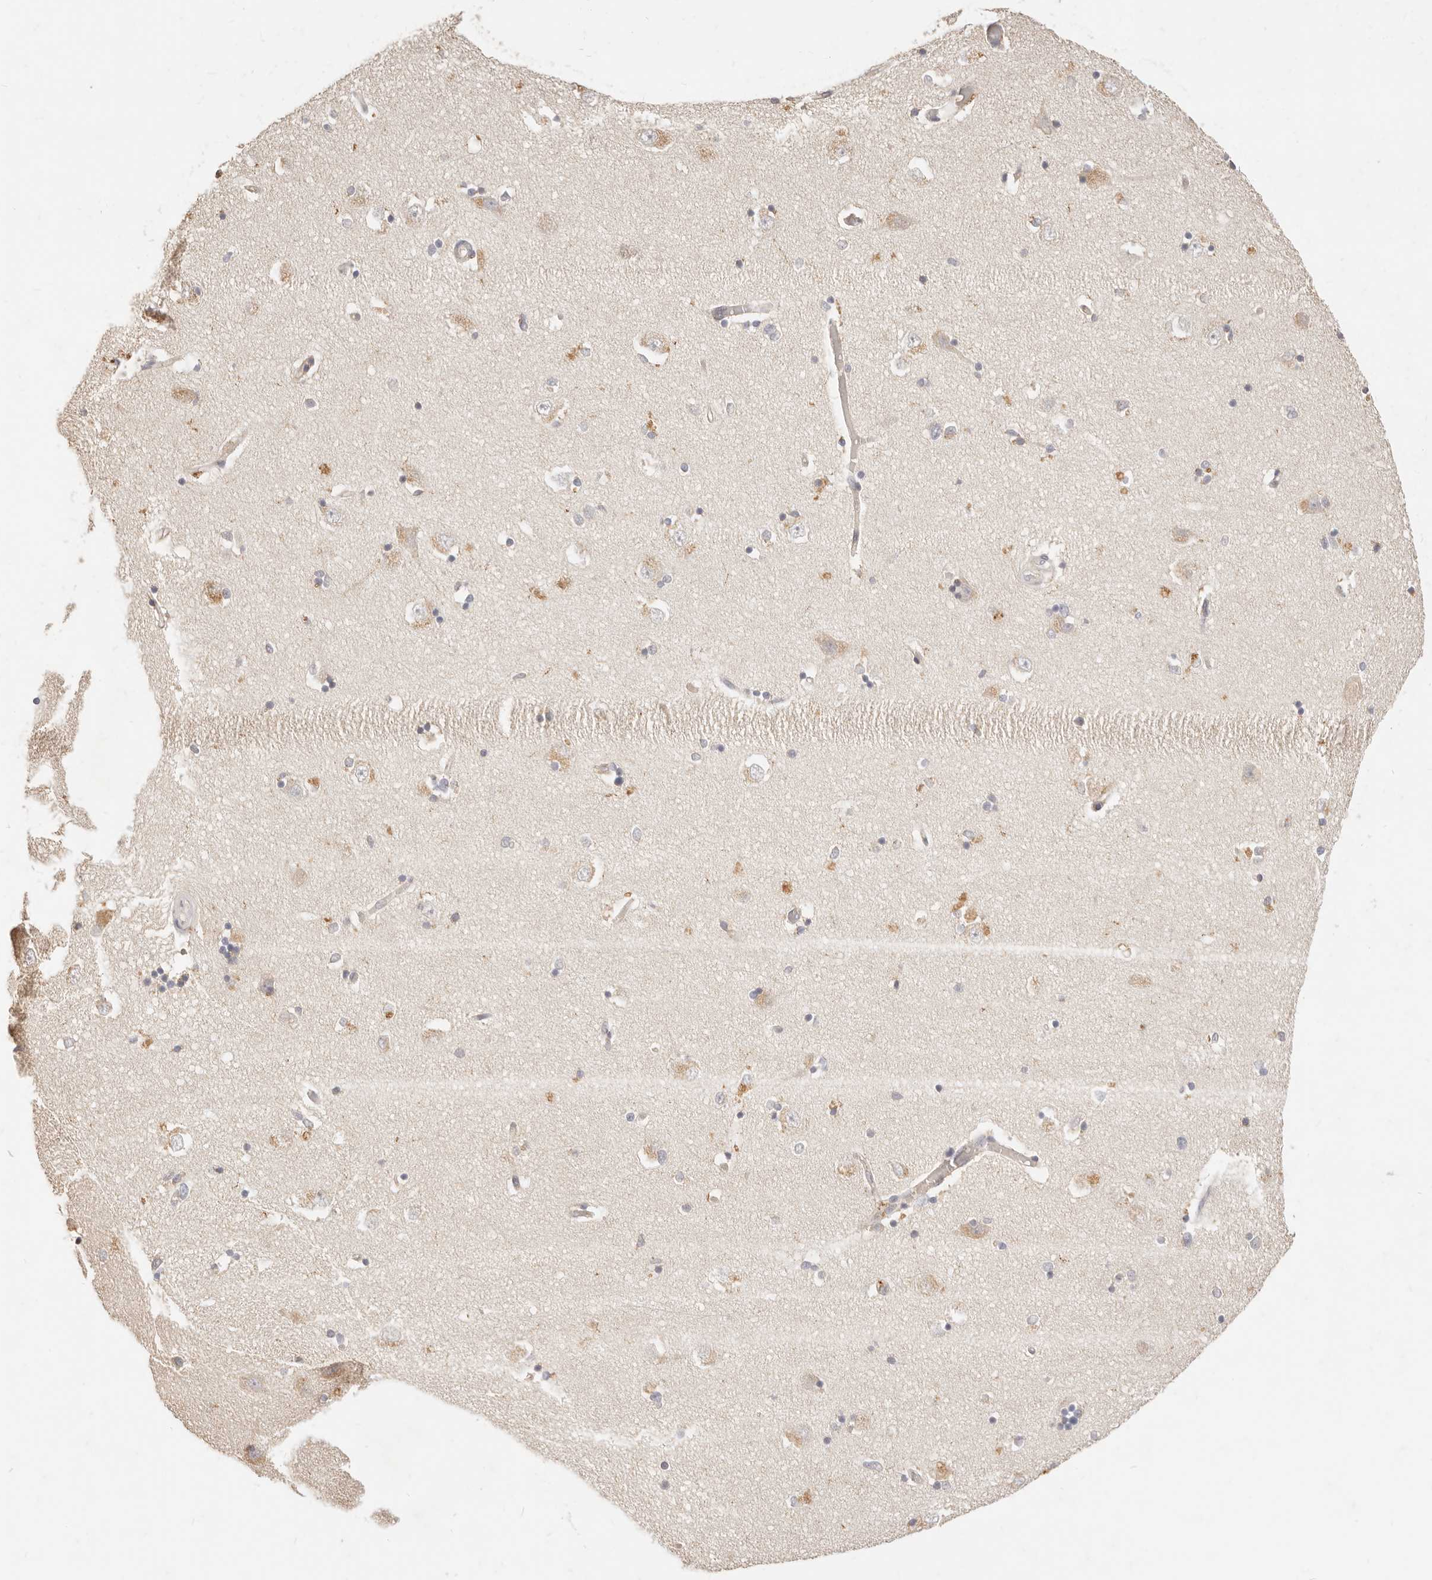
{"staining": {"intensity": "weak", "quantity": "25%-75%", "location": "cytoplasmic/membranous"}, "tissue": "hippocampus", "cell_type": "Glial cells", "image_type": "normal", "snomed": [{"axis": "morphology", "description": "Normal tissue, NOS"}, {"axis": "topography", "description": "Hippocampus"}], "caption": "A high-resolution histopathology image shows IHC staining of unremarkable hippocampus, which displays weak cytoplasmic/membranous staining in approximately 25%-75% of glial cells. The staining was performed using DAB (3,3'-diaminobenzidine) to visualize the protein expression in brown, while the nuclei were stained in blue with hematoxylin (Magnification: 20x).", "gene": "TMTC2", "patient": {"sex": "male", "age": 45}}